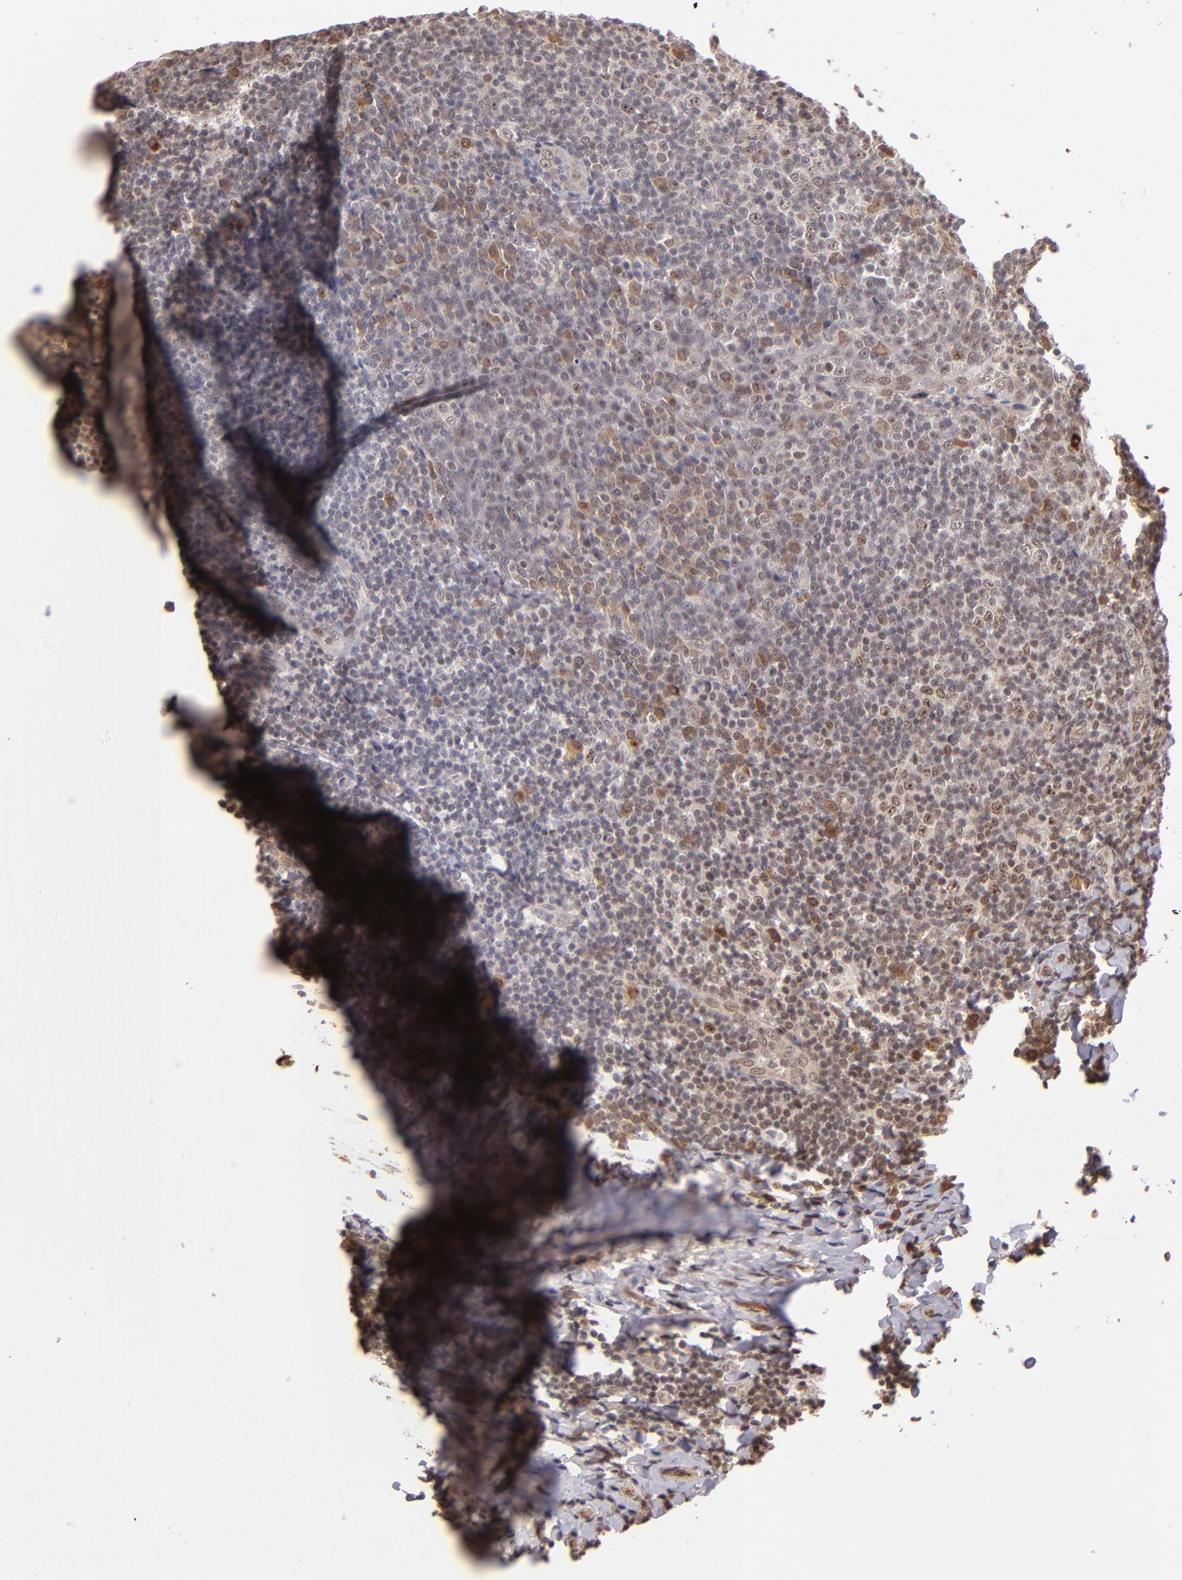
{"staining": {"intensity": "weak", "quantity": "25%-75%", "location": "nuclear"}, "tissue": "tonsil", "cell_type": "Germinal center cells", "image_type": "normal", "snomed": [{"axis": "morphology", "description": "Normal tissue, NOS"}, {"axis": "topography", "description": "Tonsil"}], "caption": "IHC staining of benign tonsil, which shows low levels of weak nuclear expression in about 25%-75% of germinal center cells indicating weak nuclear protein positivity. The staining was performed using DAB (brown) for protein detection and nuclei were counterstained in hematoxylin (blue).", "gene": "ABHD12B", "patient": {"sex": "male", "age": 31}}